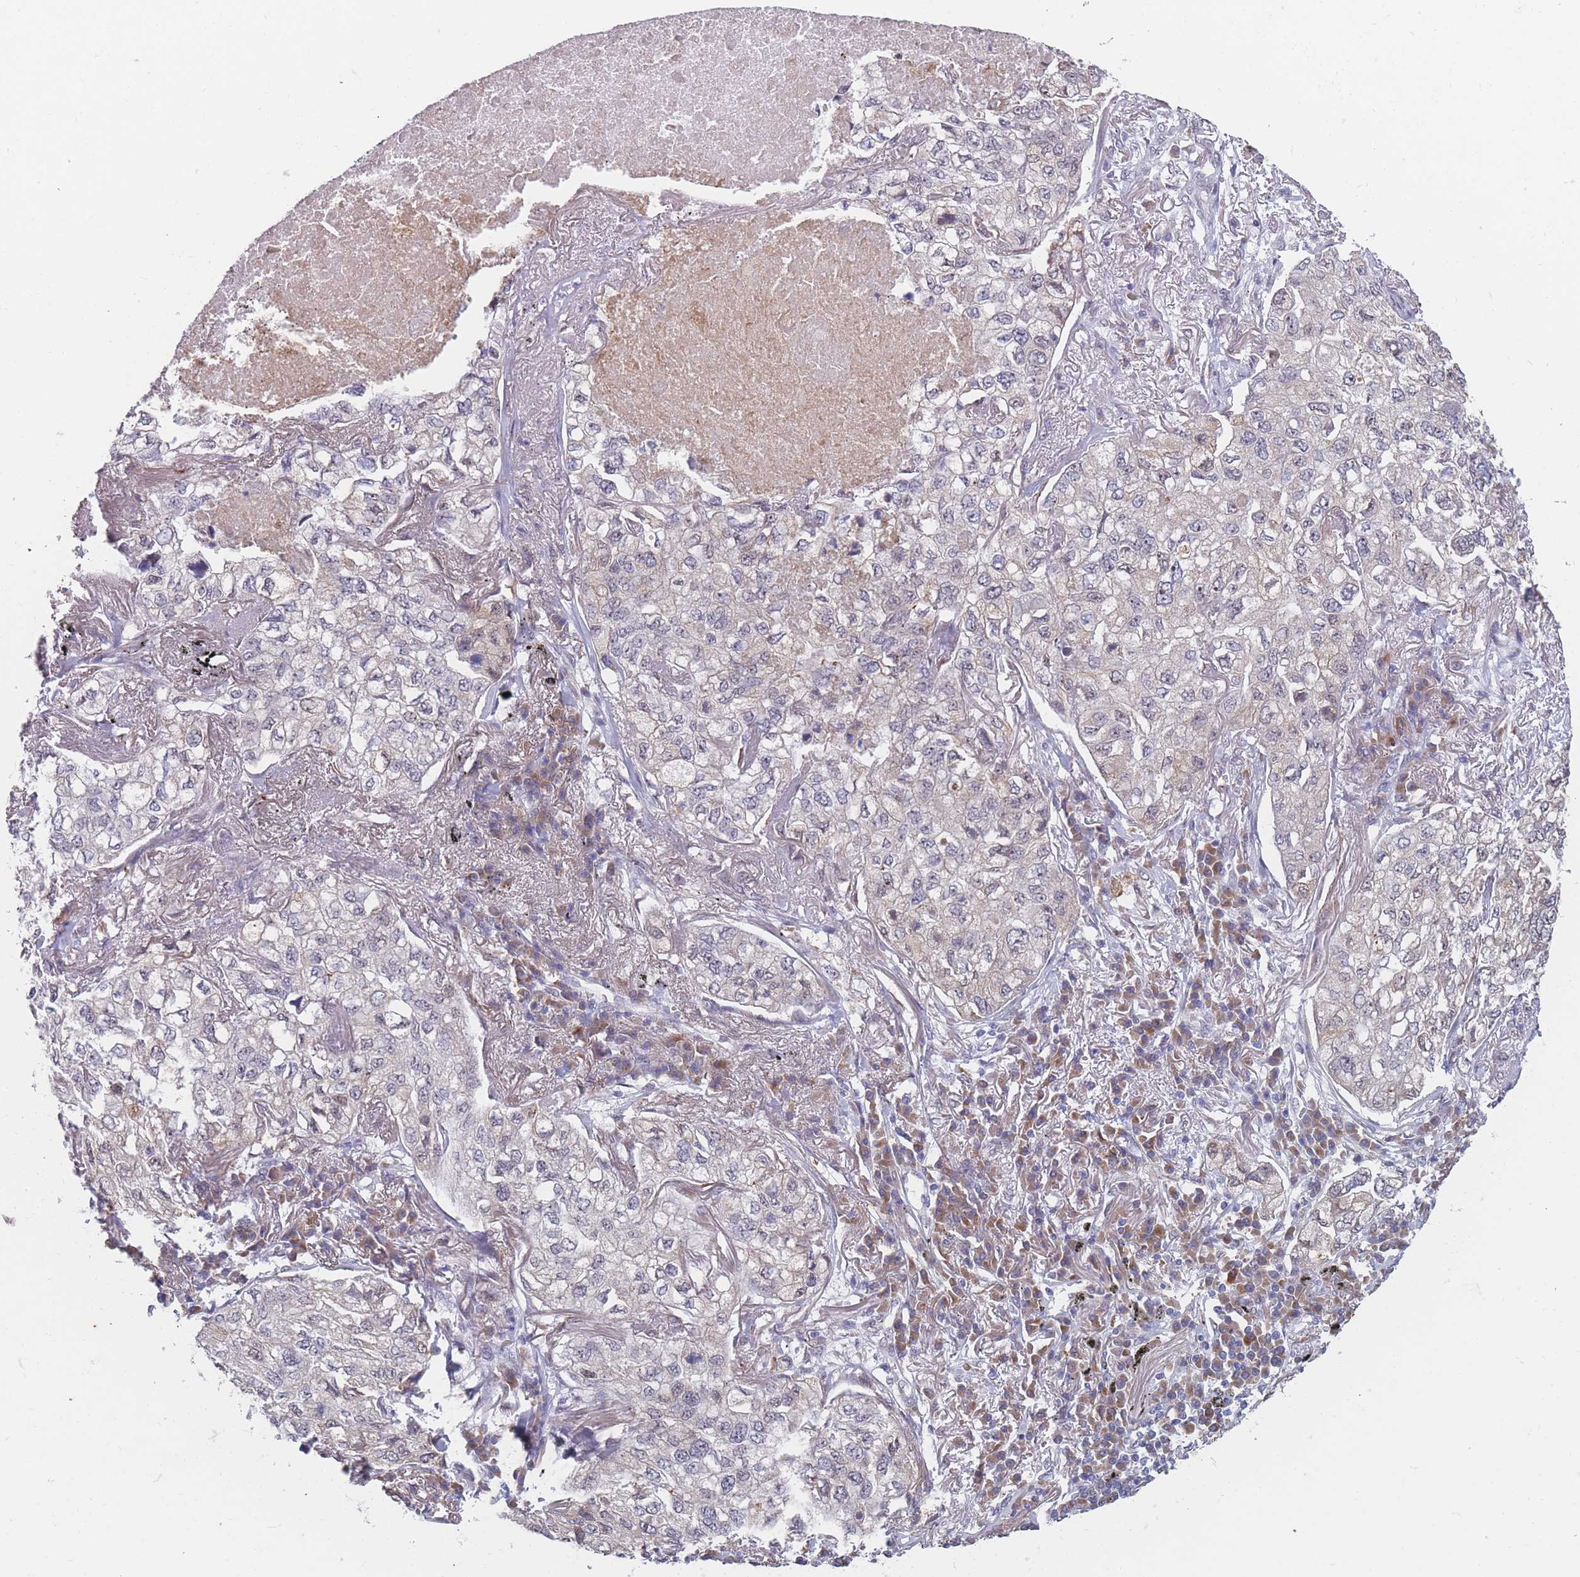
{"staining": {"intensity": "negative", "quantity": "none", "location": "none"}, "tissue": "lung cancer", "cell_type": "Tumor cells", "image_type": "cancer", "snomed": [{"axis": "morphology", "description": "Adenocarcinoma, NOS"}, {"axis": "topography", "description": "Lung"}], "caption": "Immunohistochemistry (IHC) of lung cancer (adenocarcinoma) demonstrates no positivity in tumor cells.", "gene": "TMED10", "patient": {"sex": "male", "age": 65}}